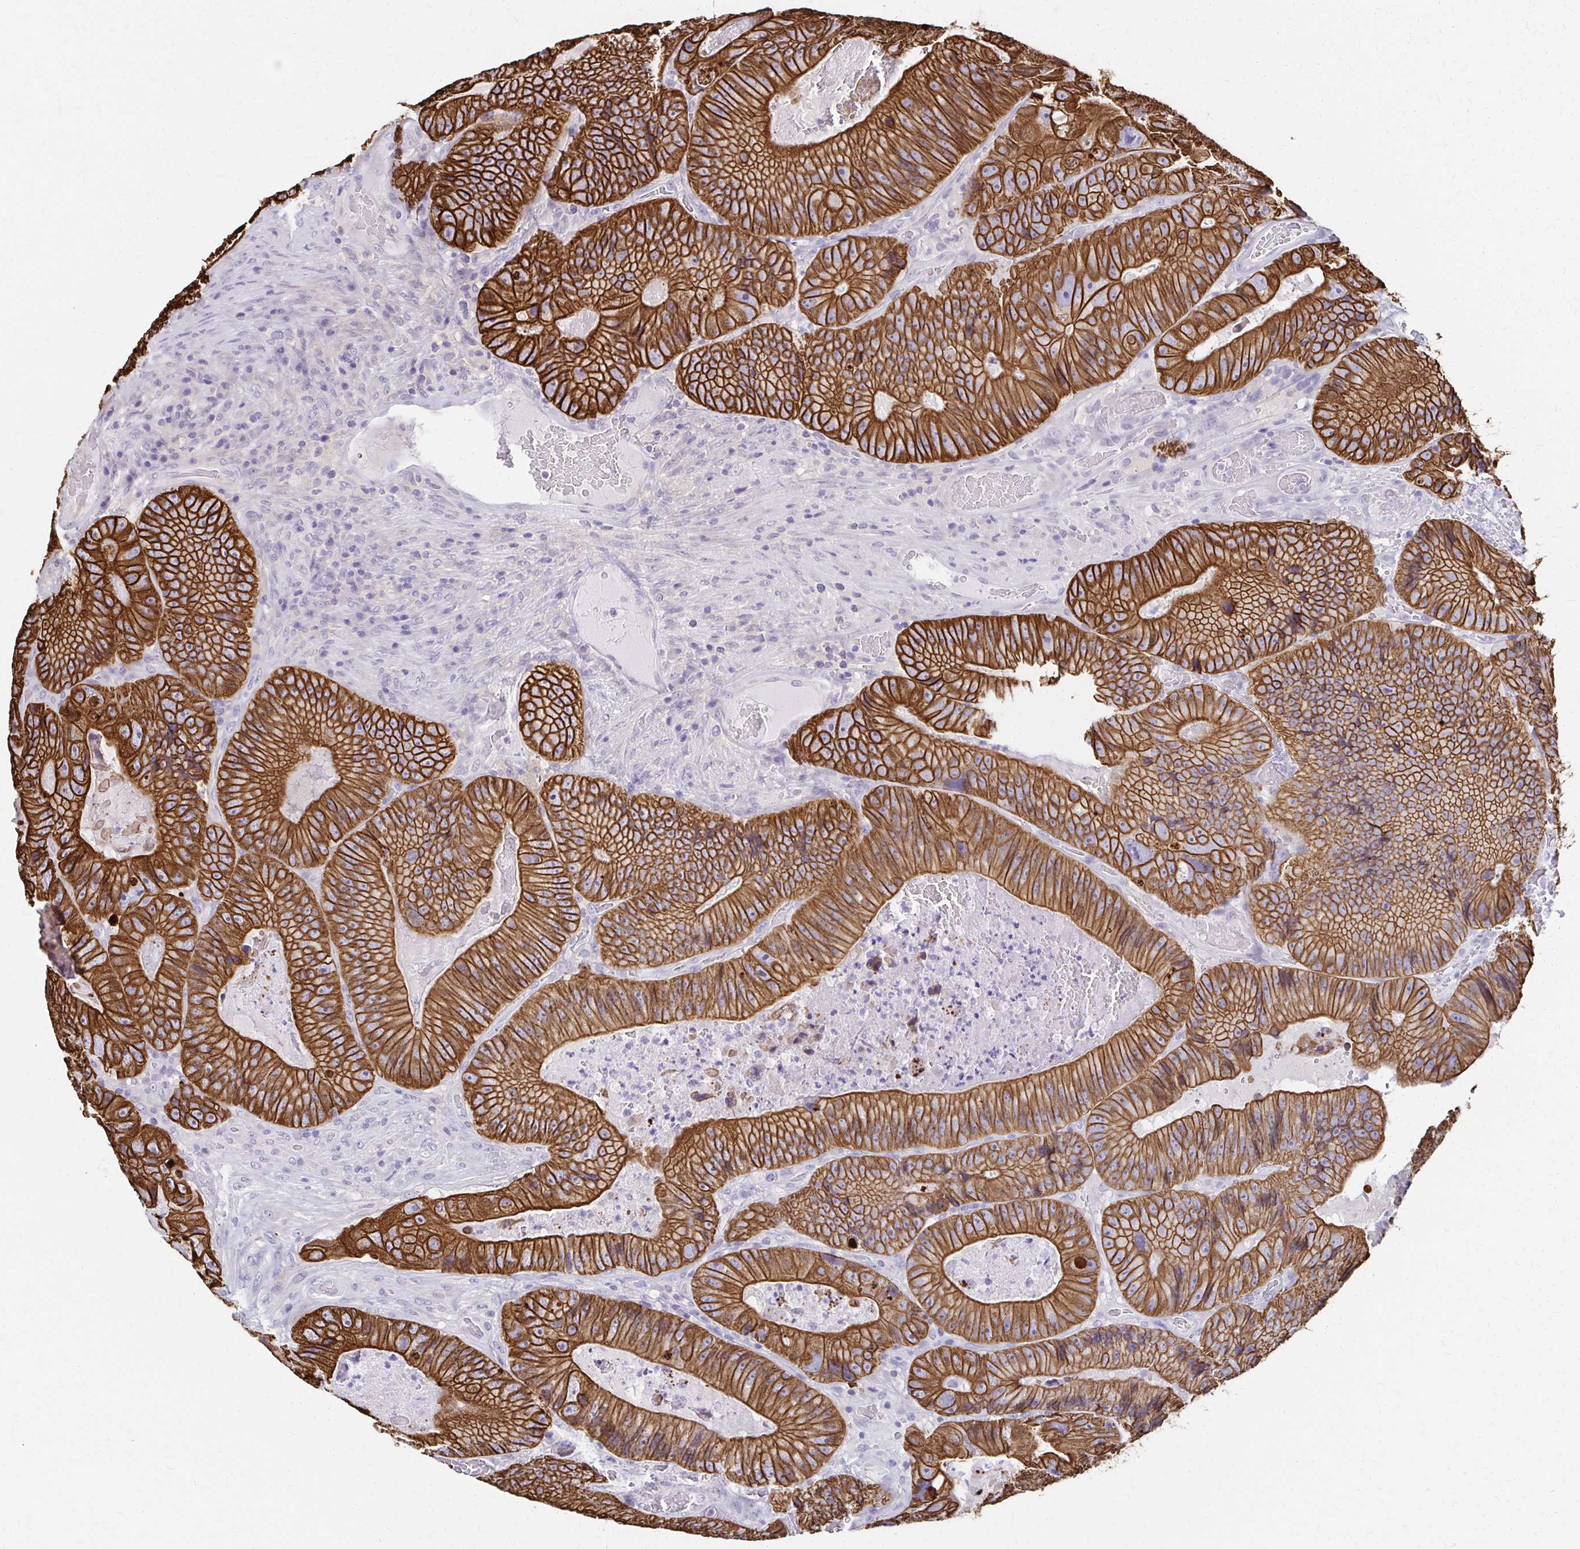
{"staining": {"intensity": "strong", "quantity": ">75%", "location": "cytoplasmic/membranous"}, "tissue": "colorectal cancer", "cell_type": "Tumor cells", "image_type": "cancer", "snomed": [{"axis": "morphology", "description": "Adenocarcinoma, NOS"}, {"axis": "topography", "description": "Colon"}], "caption": "An immunohistochemistry micrograph of neoplastic tissue is shown. Protein staining in brown highlights strong cytoplasmic/membranous positivity in colorectal cancer within tumor cells.", "gene": "C1QTNF2", "patient": {"sex": "female", "age": 86}}